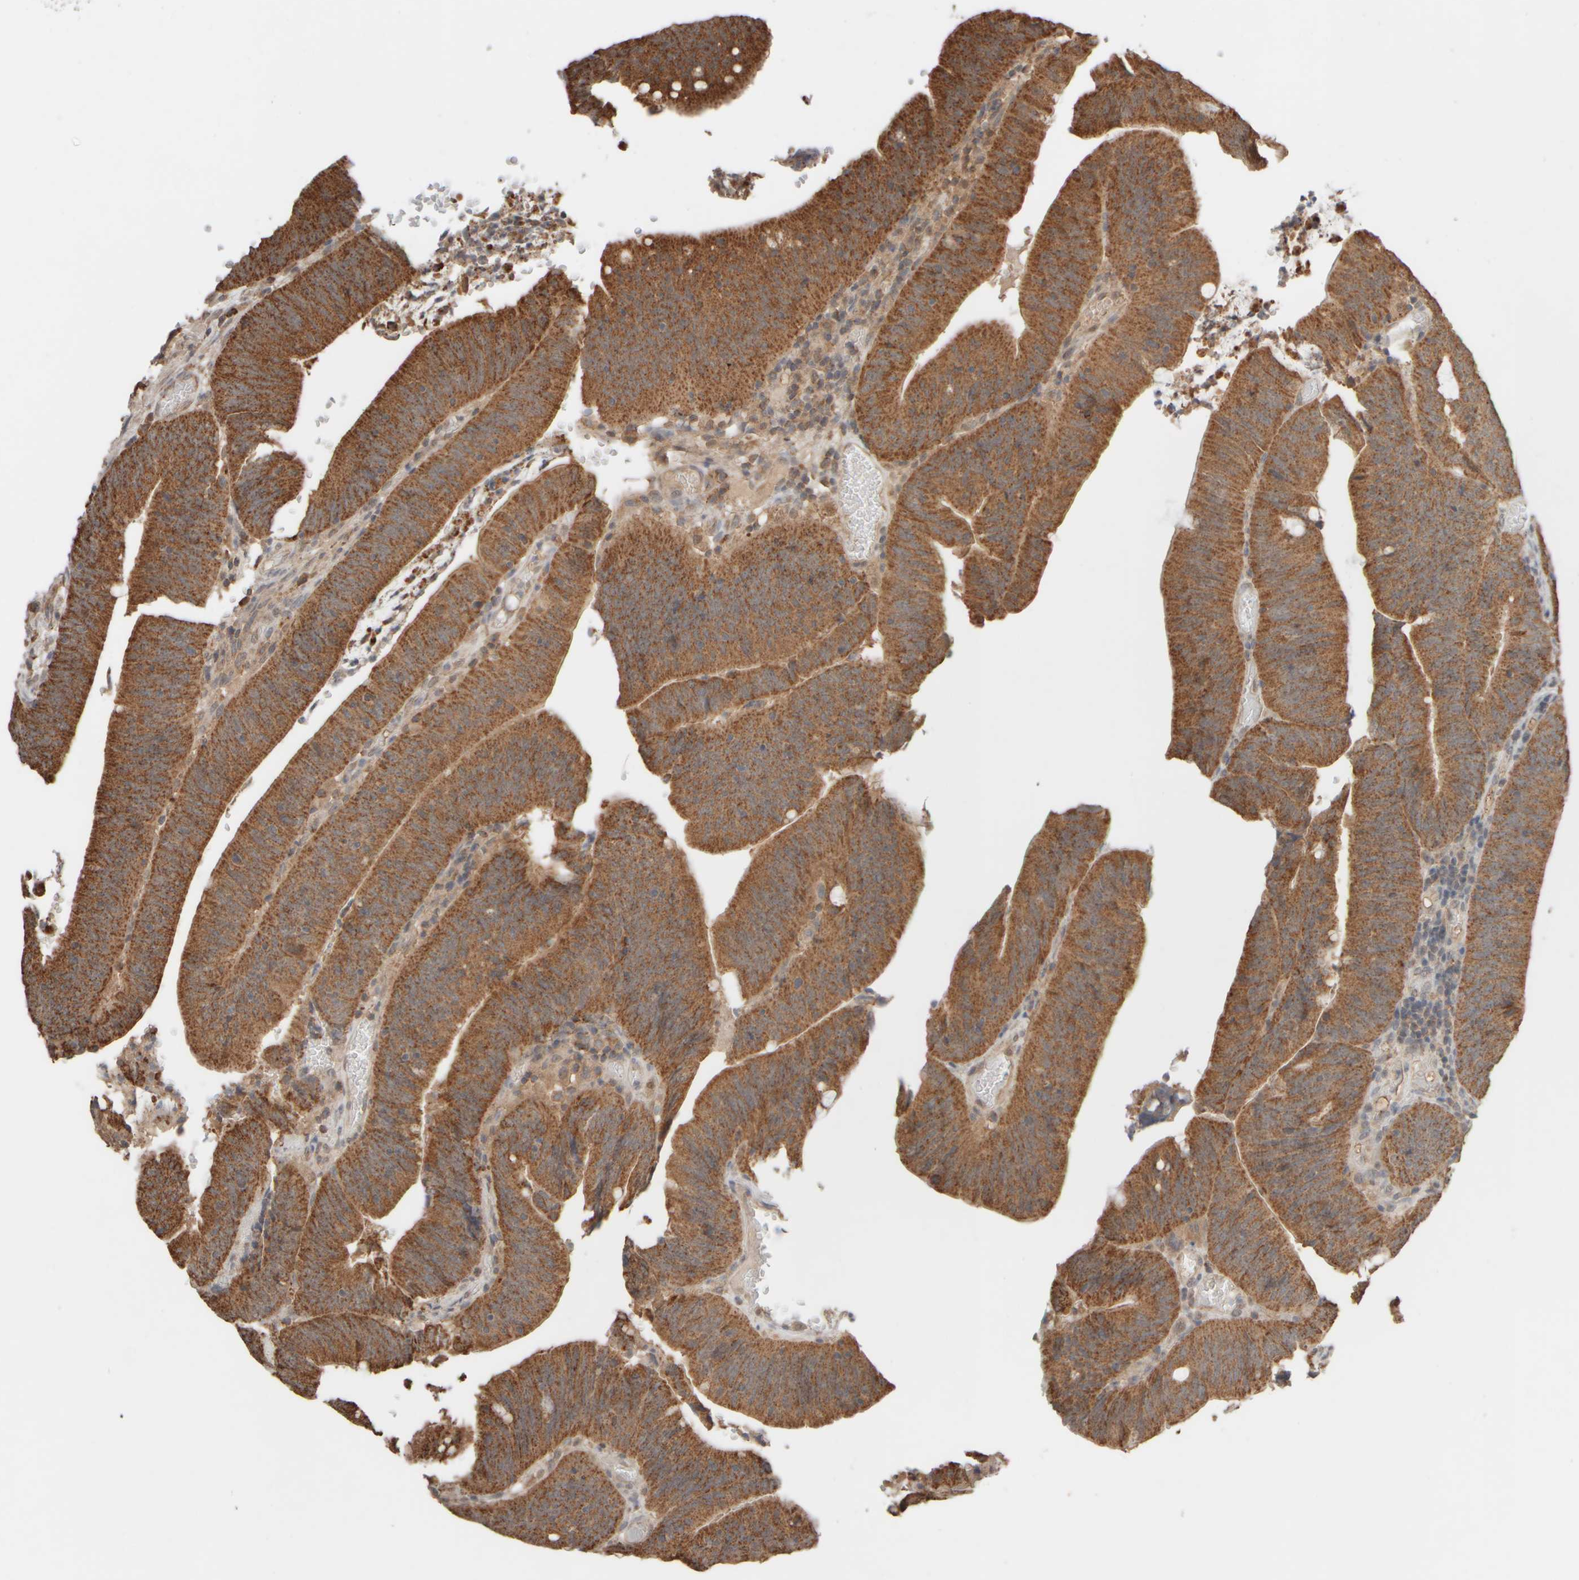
{"staining": {"intensity": "strong", "quantity": ">75%", "location": "cytoplasmic/membranous"}, "tissue": "colorectal cancer", "cell_type": "Tumor cells", "image_type": "cancer", "snomed": [{"axis": "morphology", "description": "Normal tissue, NOS"}, {"axis": "morphology", "description": "Adenocarcinoma, NOS"}, {"axis": "topography", "description": "Rectum"}], "caption": "Approximately >75% of tumor cells in colorectal cancer (adenocarcinoma) reveal strong cytoplasmic/membranous protein staining as visualized by brown immunohistochemical staining.", "gene": "EIF2B3", "patient": {"sex": "female", "age": 66}}